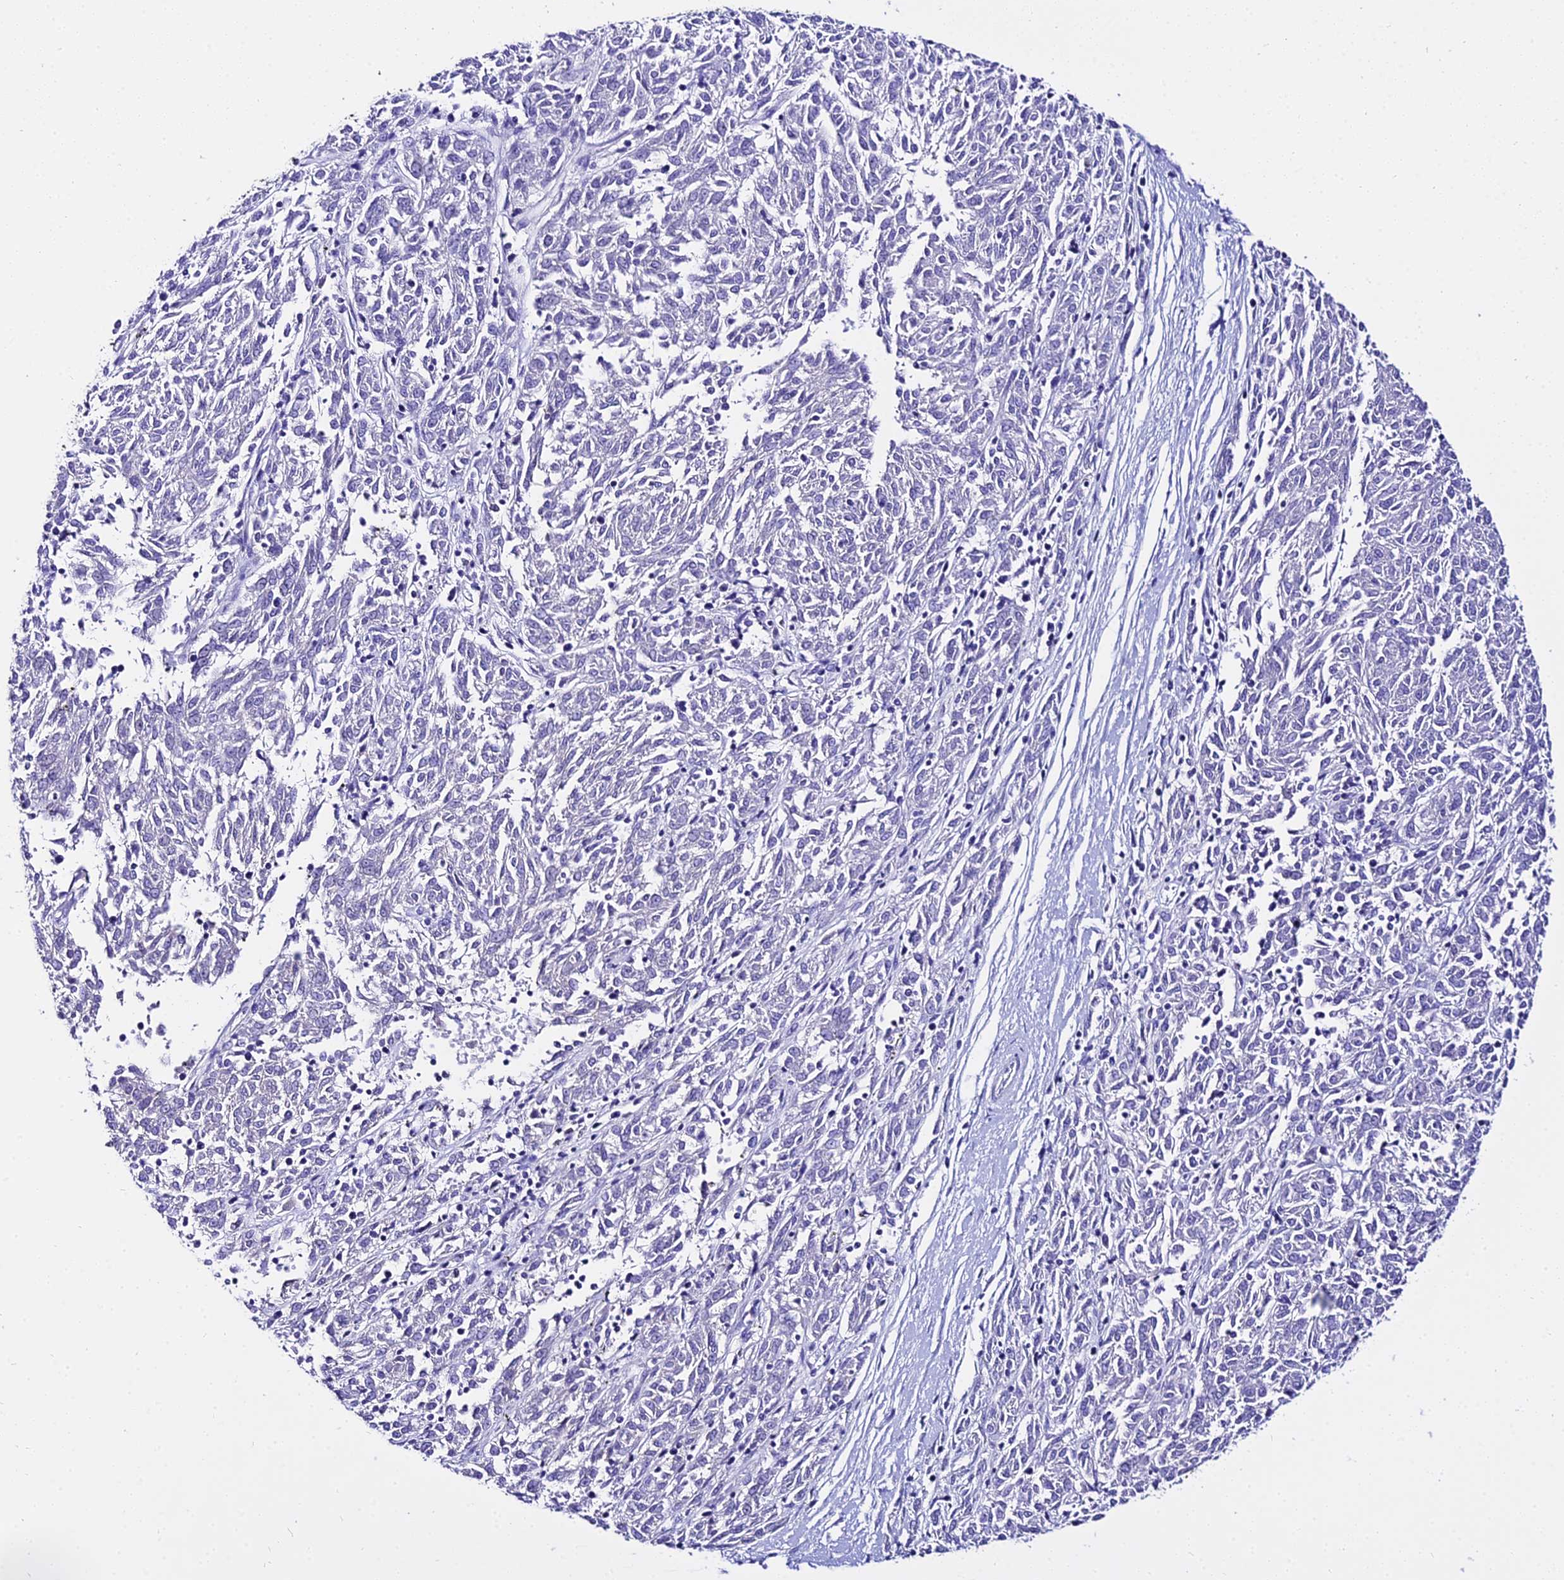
{"staining": {"intensity": "negative", "quantity": "none", "location": "none"}, "tissue": "melanoma", "cell_type": "Tumor cells", "image_type": "cancer", "snomed": [{"axis": "morphology", "description": "Malignant melanoma, NOS"}, {"axis": "topography", "description": "Skin"}], "caption": "Melanoma was stained to show a protein in brown. There is no significant expression in tumor cells. (Brightfield microscopy of DAB (3,3'-diaminobenzidine) immunohistochemistry (IHC) at high magnification).", "gene": "DEFB106A", "patient": {"sex": "female", "age": 72}}